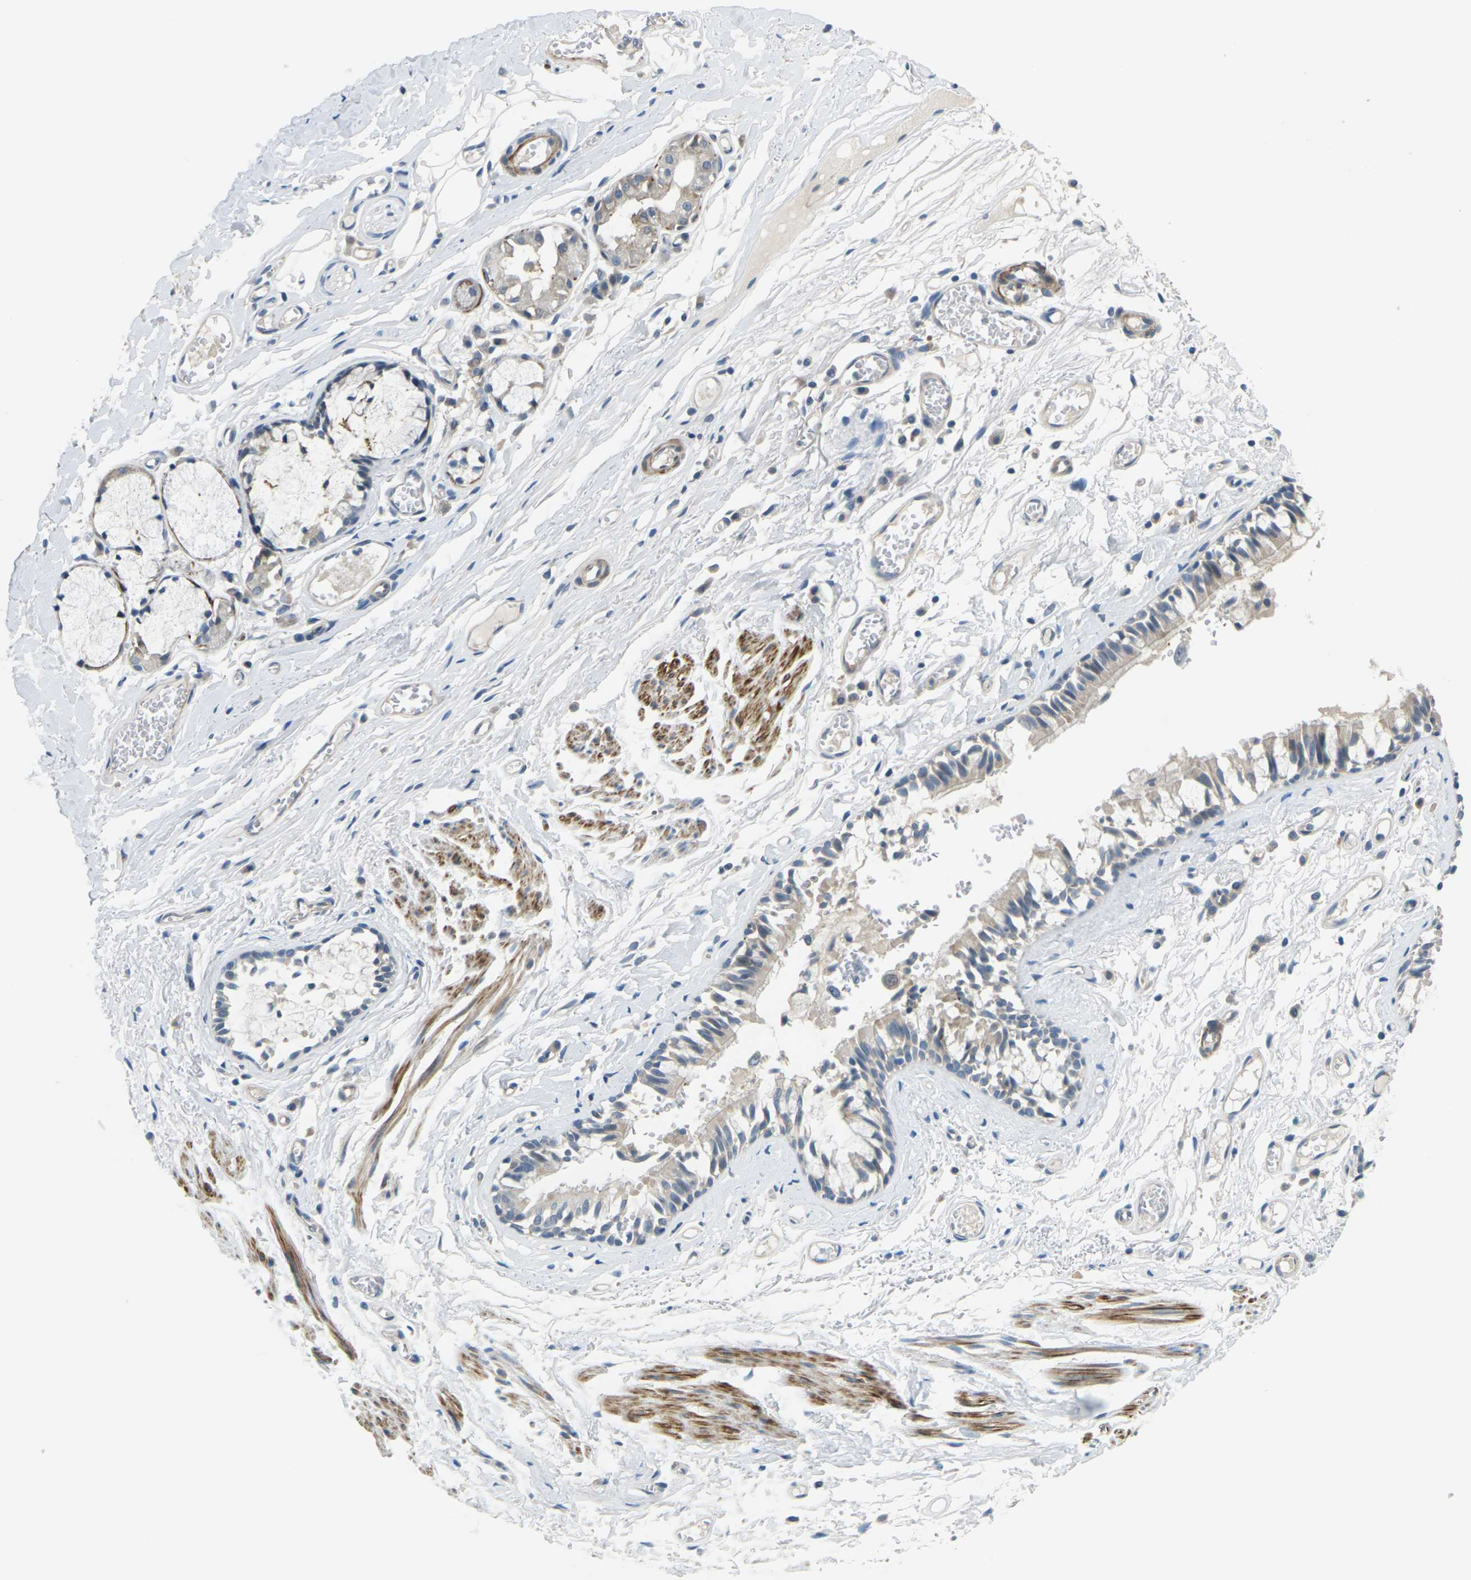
{"staining": {"intensity": "weak", "quantity": "25%-75%", "location": "cytoplasmic/membranous"}, "tissue": "bronchus", "cell_type": "Respiratory epithelial cells", "image_type": "normal", "snomed": [{"axis": "morphology", "description": "Normal tissue, NOS"}, {"axis": "morphology", "description": "Inflammation, NOS"}, {"axis": "topography", "description": "Cartilage tissue"}, {"axis": "topography", "description": "Lung"}], "caption": "About 25%-75% of respiratory epithelial cells in benign bronchus exhibit weak cytoplasmic/membranous protein staining as visualized by brown immunohistochemical staining.", "gene": "SLC13A3", "patient": {"sex": "male", "age": 71}}